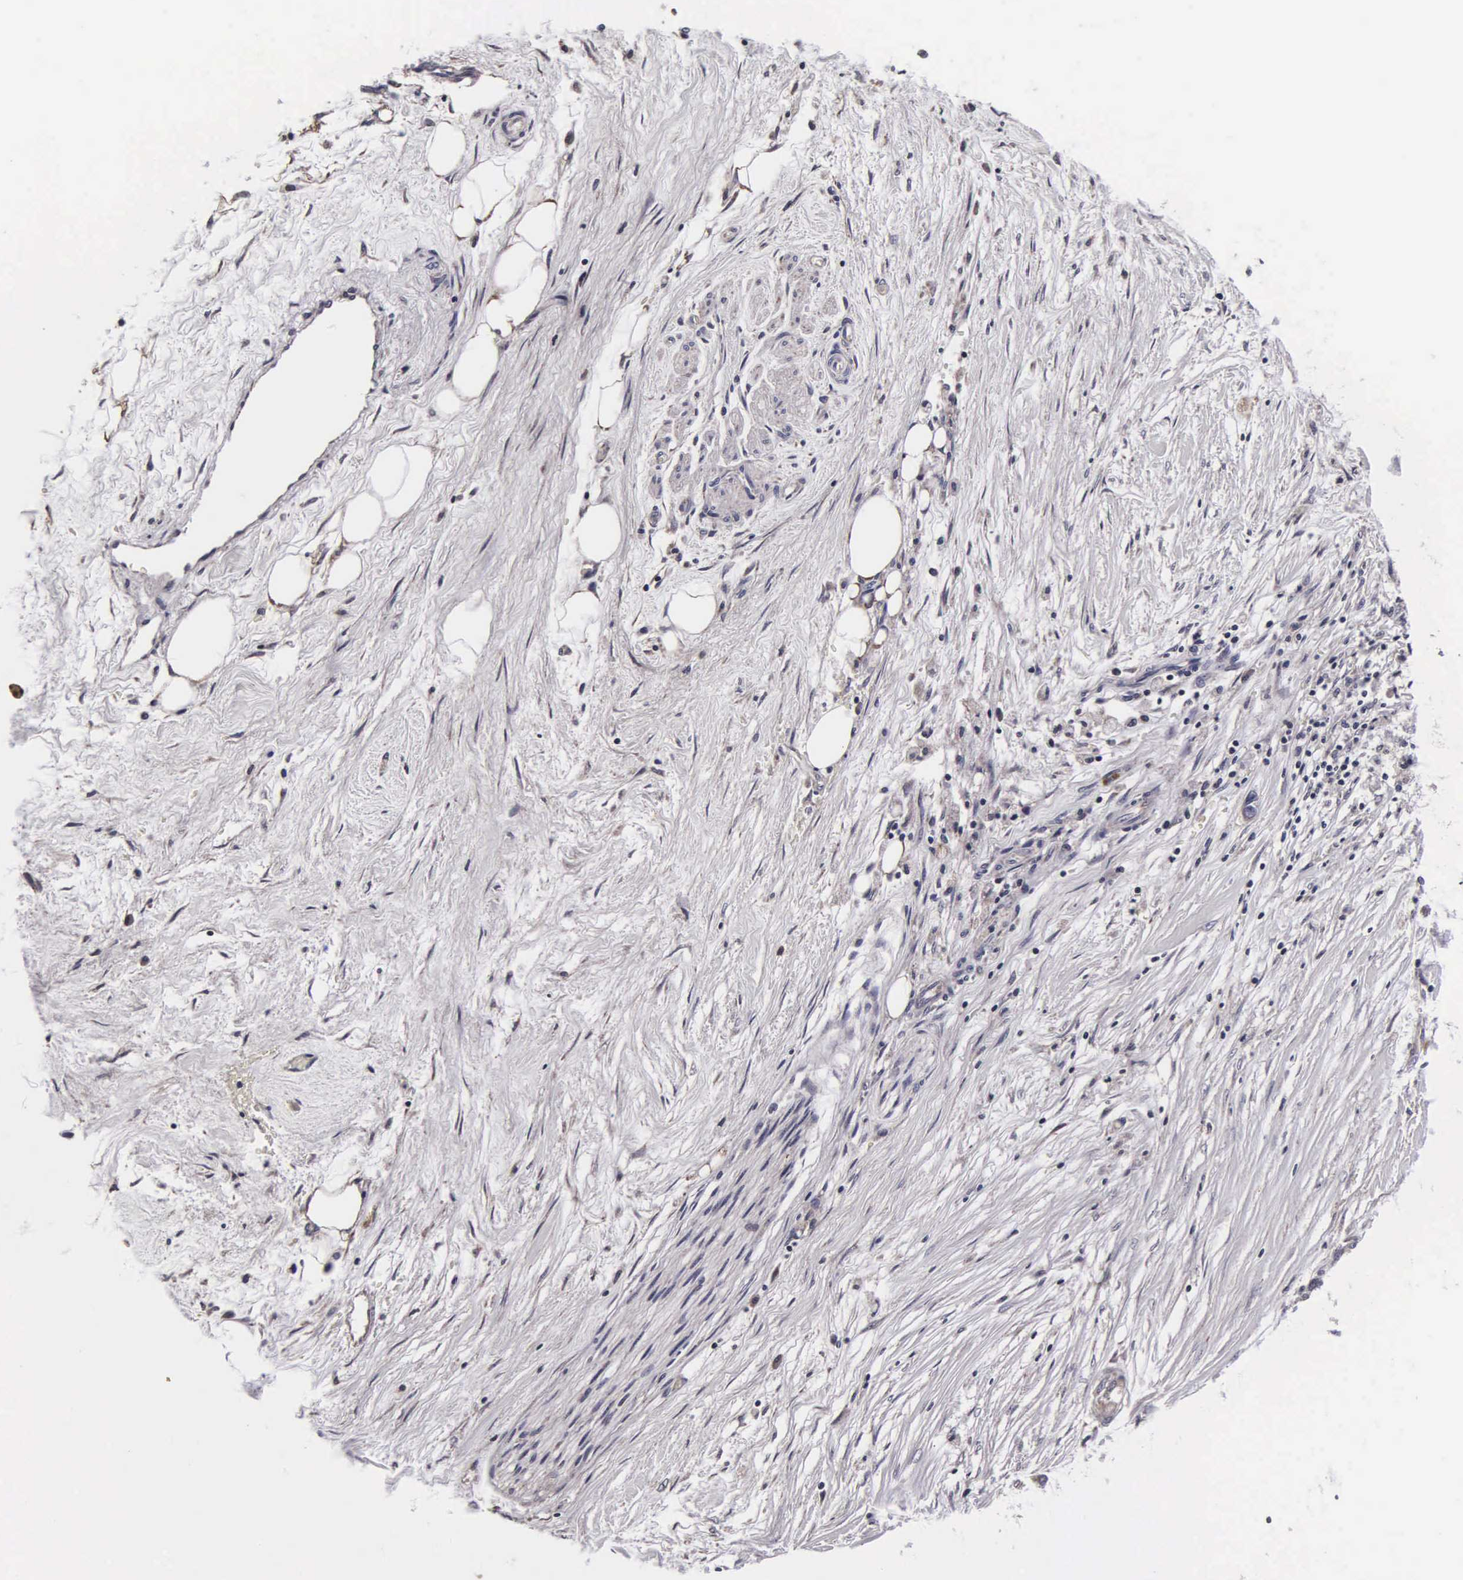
{"staining": {"intensity": "negative", "quantity": "none", "location": "none"}, "tissue": "pancreatic cancer", "cell_type": "Tumor cells", "image_type": "cancer", "snomed": [{"axis": "morphology", "description": "Adenocarcinoma, NOS"}, {"axis": "topography", "description": "Pancreas"}], "caption": "High magnification brightfield microscopy of pancreatic cancer stained with DAB (brown) and counterstained with hematoxylin (blue): tumor cells show no significant staining.", "gene": "PSMA3", "patient": {"sex": "male", "age": 79}}